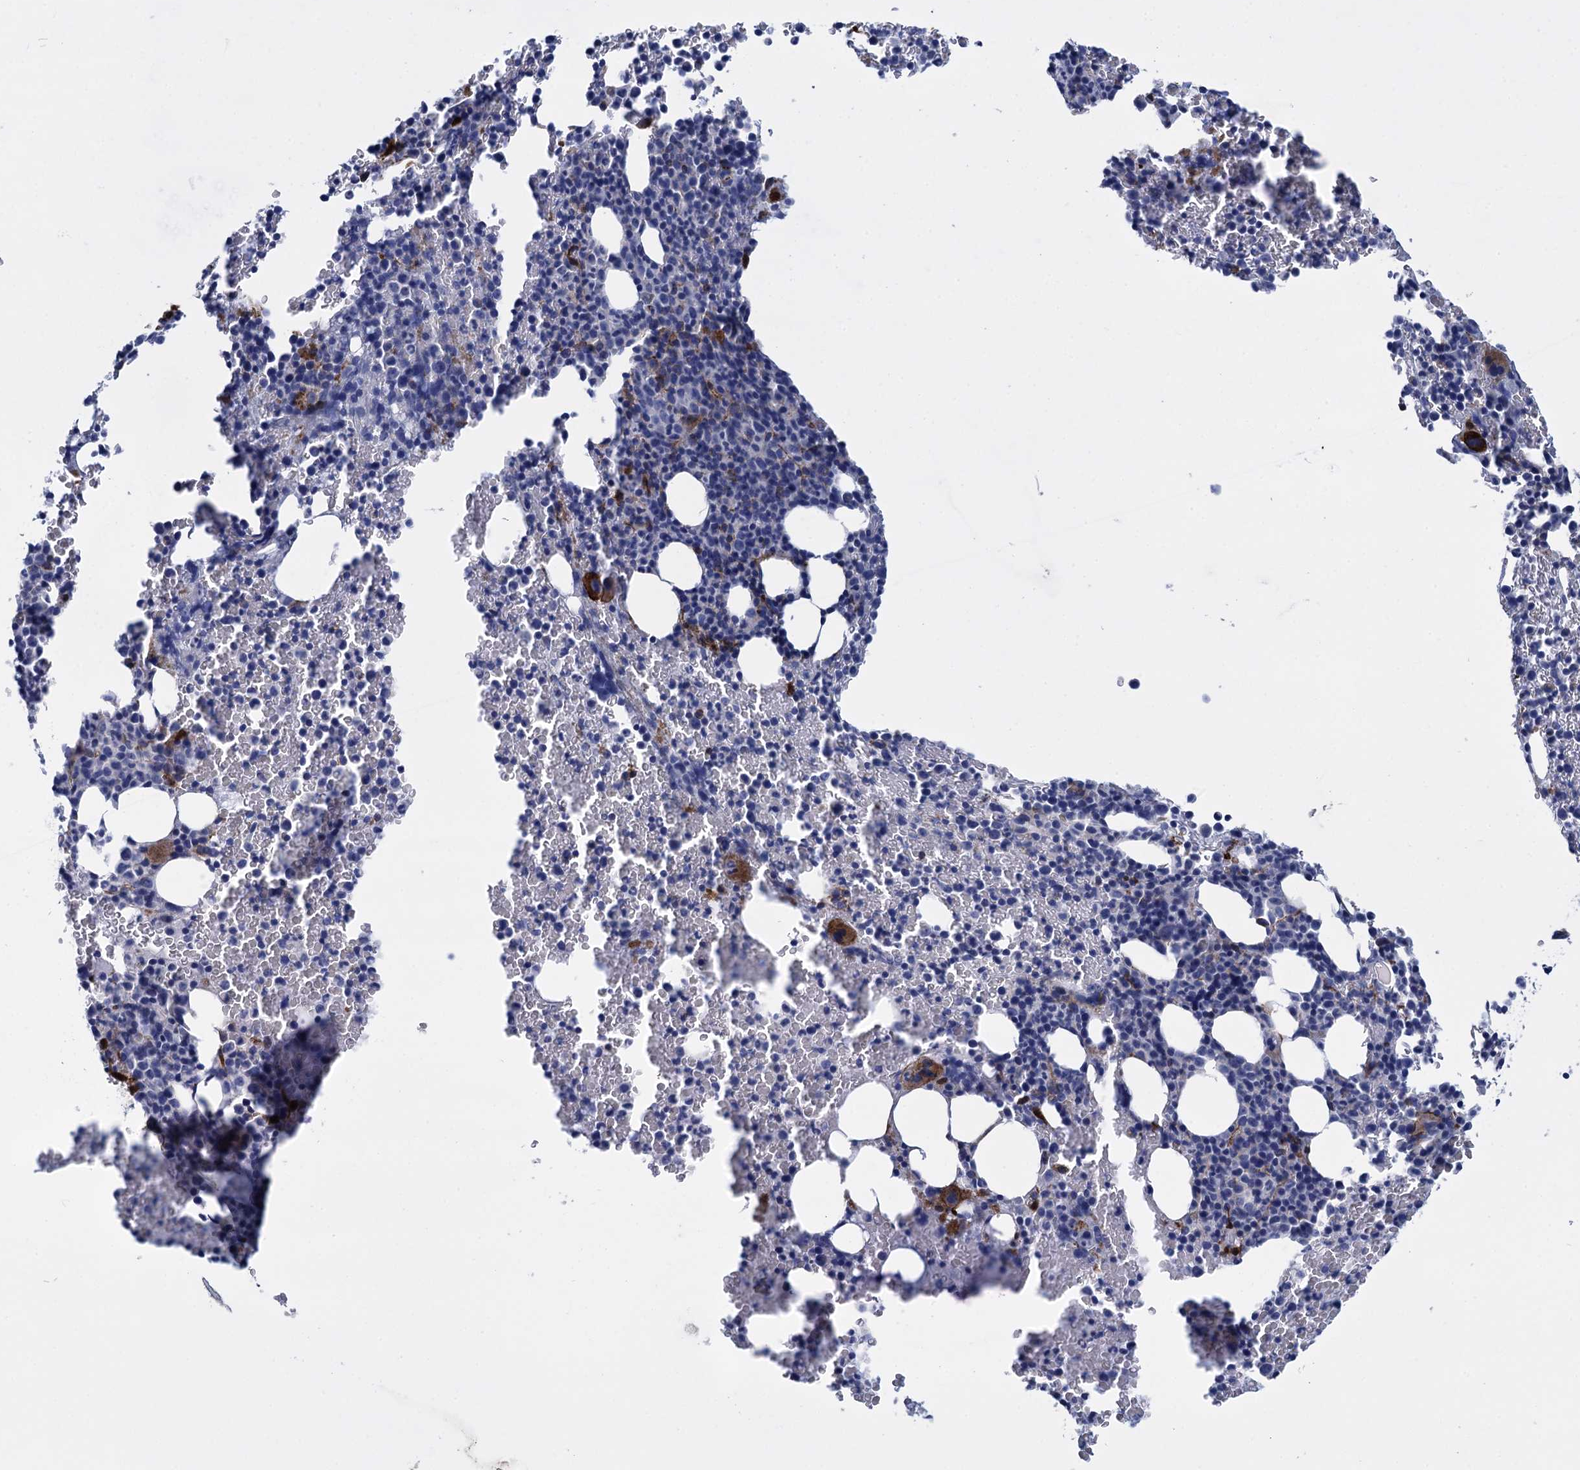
{"staining": {"intensity": "strong", "quantity": "<25%", "location": "cytoplasmic/membranous"}, "tissue": "bone marrow", "cell_type": "Hematopoietic cells", "image_type": "normal", "snomed": [{"axis": "morphology", "description": "Normal tissue, NOS"}, {"axis": "topography", "description": "Bone marrow"}], "caption": "Protein staining reveals strong cytoplasmic/membranous positivity in about <25% of hematopoietic cells in unremarkable bone marrow.", "gene": "SNCG", "patient": {"sex": "female", "age": 54}}